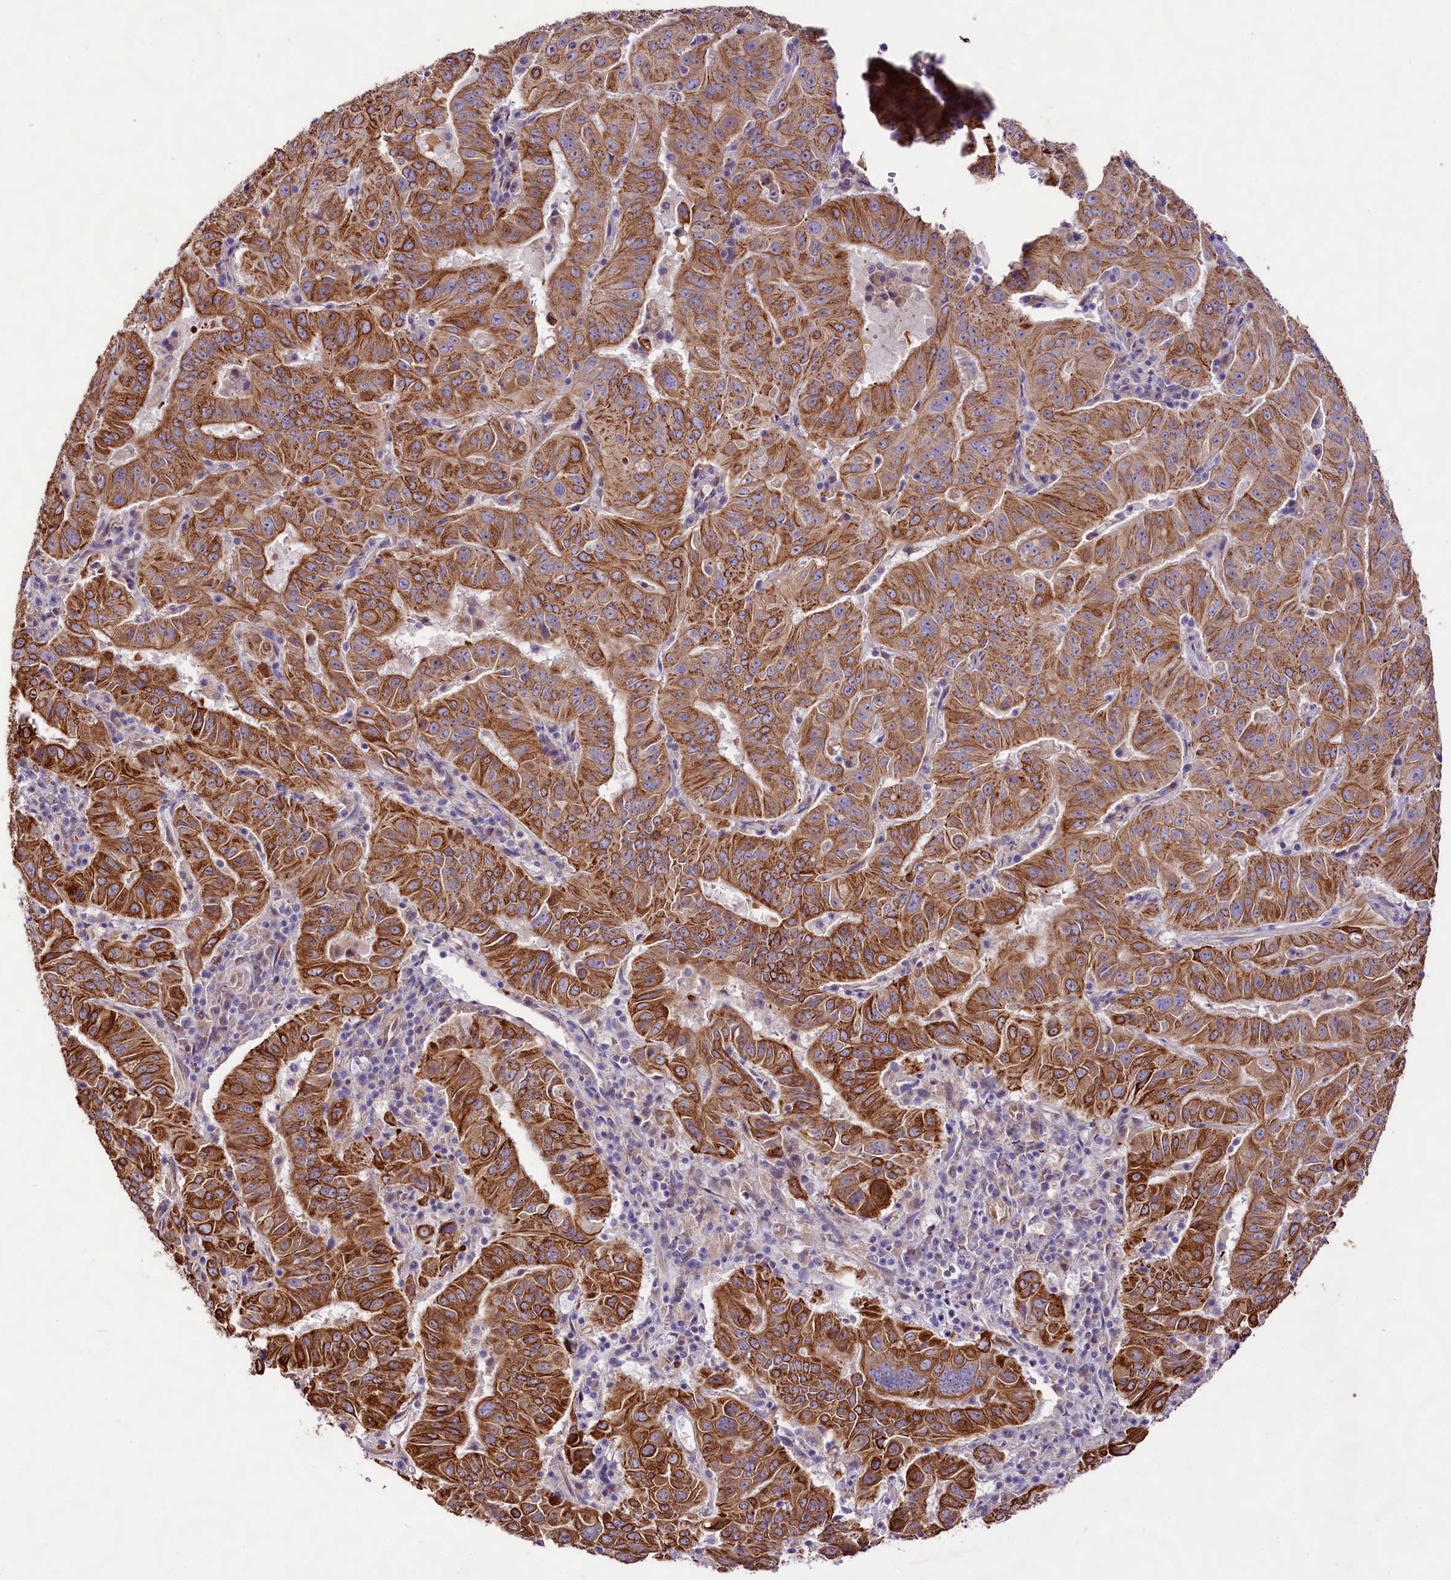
{"staining": {"intensity": "strong", "quantity": ">75%", "location": "cytoplasmic/membranous"}, "tissue": "pancreatic cancer", "cell_type": "Tumor cells", "image_type": "cancer", "snomed": [{"axis": "morphology", "description": "Adenocarcinoma, NOS"}, {"axis": "topography", "description": "Pancreas"}], "caption": "A histopathology image of human pancreatic adenocarcinoma stained for a protein demonstrates strong cytoplasmic/membranous brown staining in tumor cells.", "gene": "VPS11", "patient": {"sex": "male", "age": 63}}